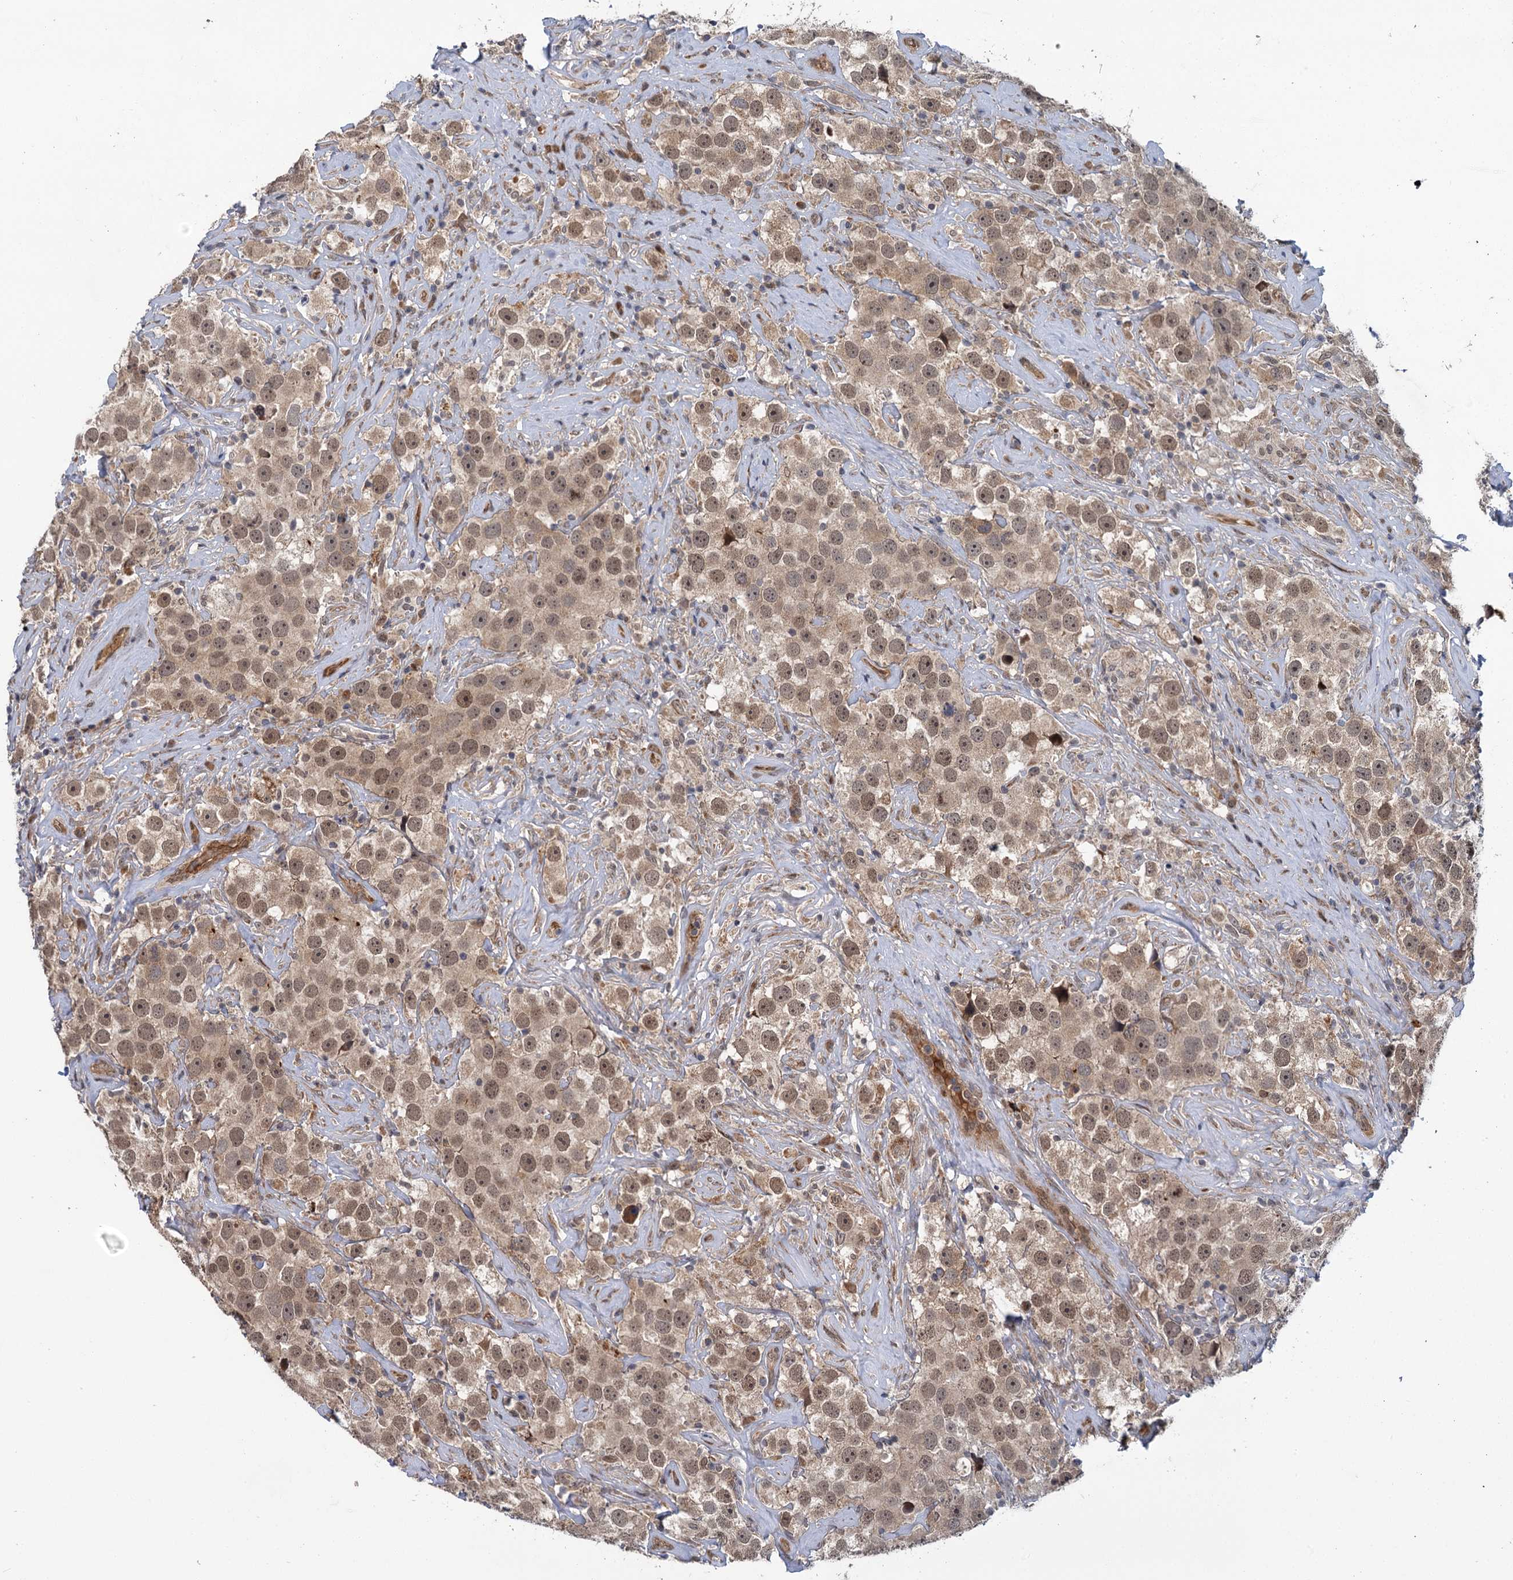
{"staining": {"intensity": "weak", "quantity": ">75%", "location": "cytoplasmic/membranous,nuclear"}, "tissue": "testis cancer", "cell_type": "Tumor cells", "image_type": "cancer", "snomed": [{"axis": "morphology", "description": "Seminoma, NOS"}, {"axis": "topography", "description": "Testis"}], "caption": "The photomicrograph reveals a brown stain indicating the presence of a protein in the cytoplasmic/membranous and nuclear of tumor cells in seminoma (testis).", "gene": "APBA2", "patient": {"sex": "male", "age": 49}}